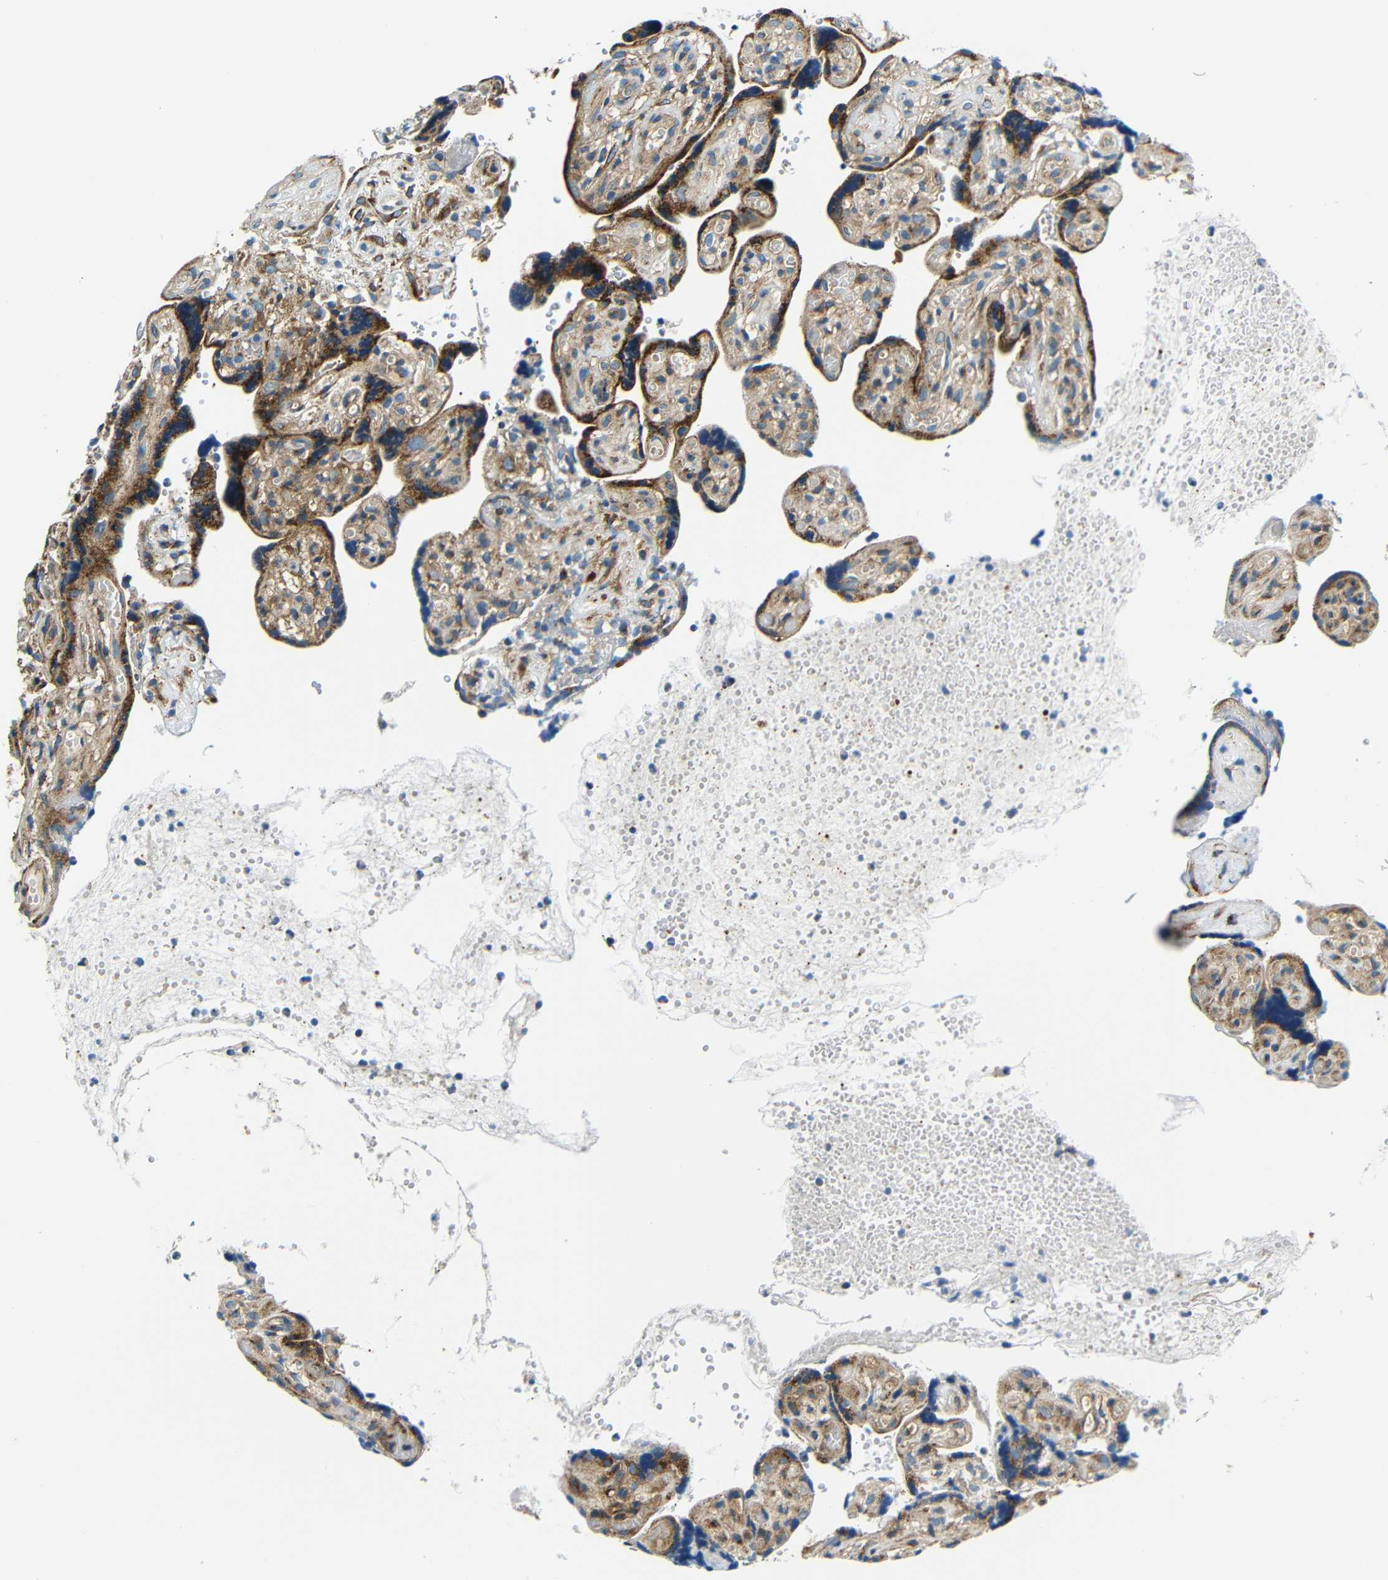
{"staining": {"intensity": "strong", "quantity": ">75%", "location": "cytoplasmic/membranous"}, "tissue": "placenta", "cell_type": "Decidual cells", "image_type": "normal", "snomed": [{"axis": "morphology", "description": "Normal tissue, NOS"}, {"axis": "topography", "description": "Placenta"}], "caption": "This photomicrograph exhibits benign placenta stained with immunohistochemistry to label a protein in brown. The cytoplasmic/membranous of decidual cells show strong positivity for the protein. Nuclei are counter-stained blue.", "gene": "USO1", "patient": {"sex": "female", "age": 30}}